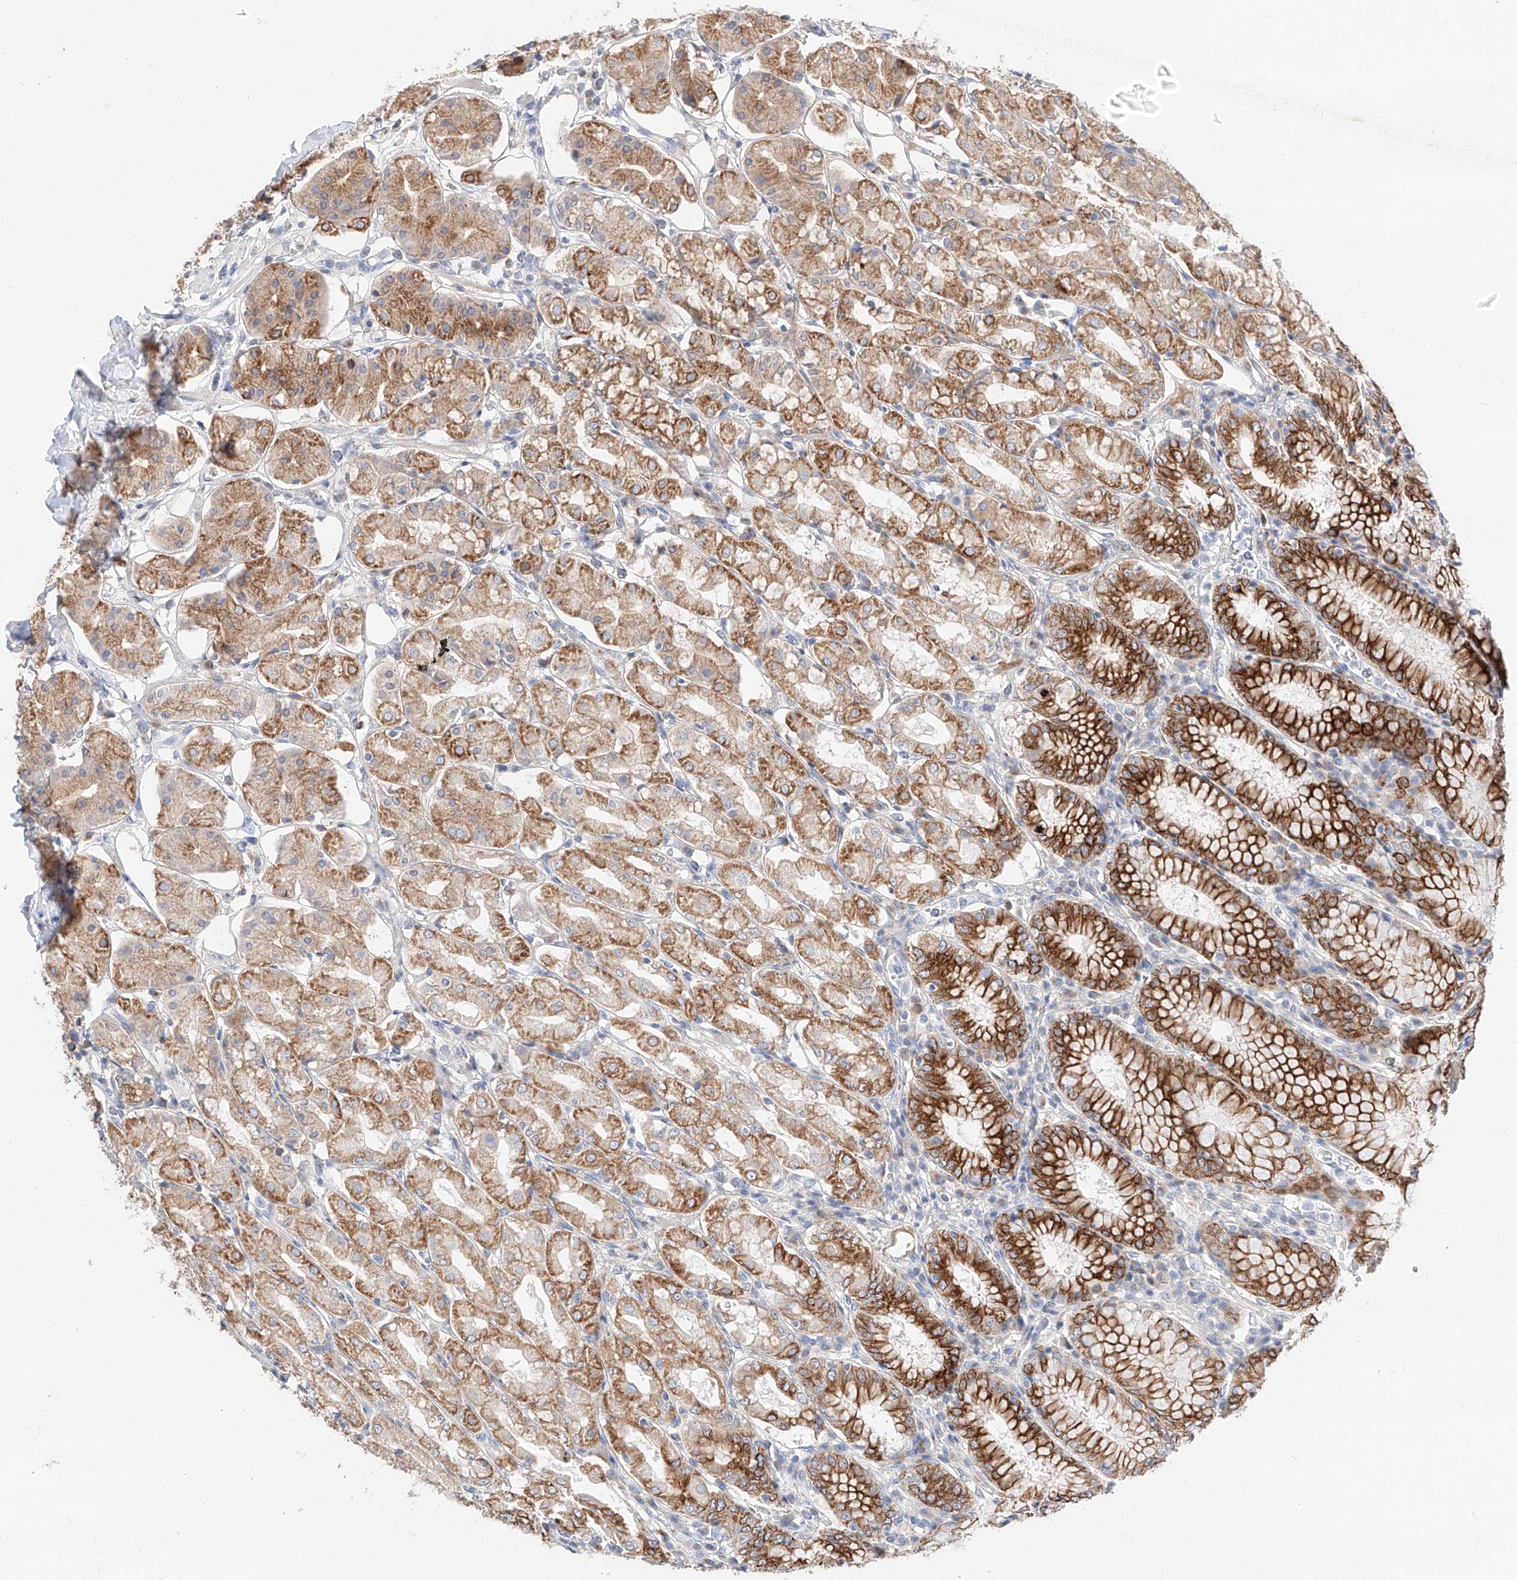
{"staining": {"intensity": "strong", "quantity": "25%-75%", "location": "cytoplasmic/membranous"}, "tissue": "stomach", "cell_type": "Glandular cells", "image_type": "normal", "snomed": [{"axis": "morphology", "description": "Normal tissue, NOS"}, {"axis": "topography", "description": "Stomach, lower"}], "caption": "Immunohistochemical staining of unremarkable human stomach shows high levels of strong cytoplasmic/membranous positivity in about 25%-75% of glandular cells. (brown staining indicates protein expression, while blue staining denotes nuclei).", "gene": "MAP7", "patient": {"sex": "female", "age": 56}}